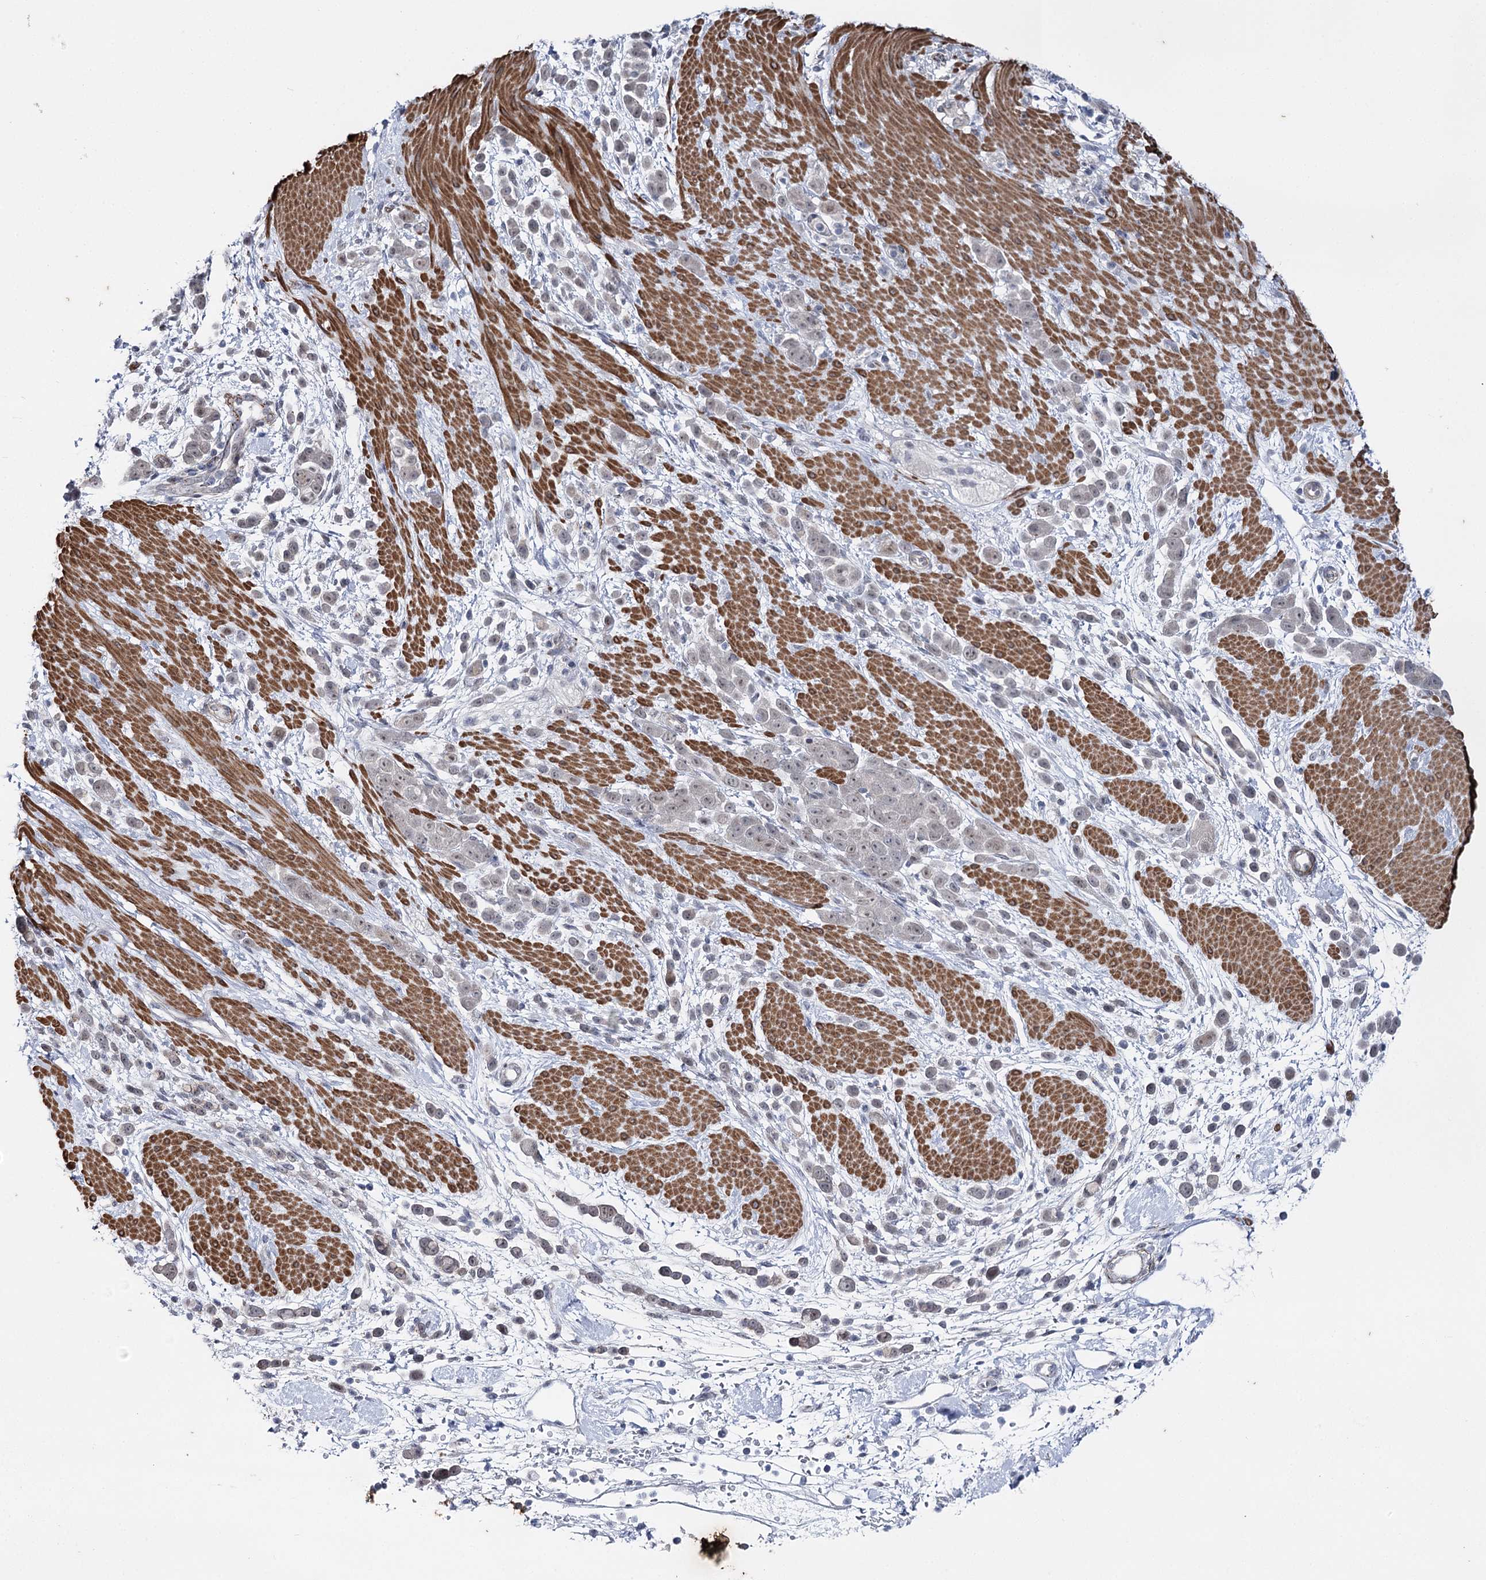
{"staining": {"intensity": "negative", "quantity": "none", "location": "none"}, "tissue": "pancreatic cancer", "cell_type": "Tumor cells", "image_type": "cancer", "snomed": [{"axis": "morphology", "description": "Normal tissue, NOS"}, {"axis": "morphology", "description": "Adenocarcinoma, NOS"}, {"axis": "topography", "description": "Pancreas"}], "caption": "Immunohistochemistry (IHC) histopathology image of neoplastic tissue: human pancreatic cancer stained with DAB reveals no significant protein staining in tumor cells.", "gene": "AGXT2", "patient": {"sex": "female", "age": 64}}